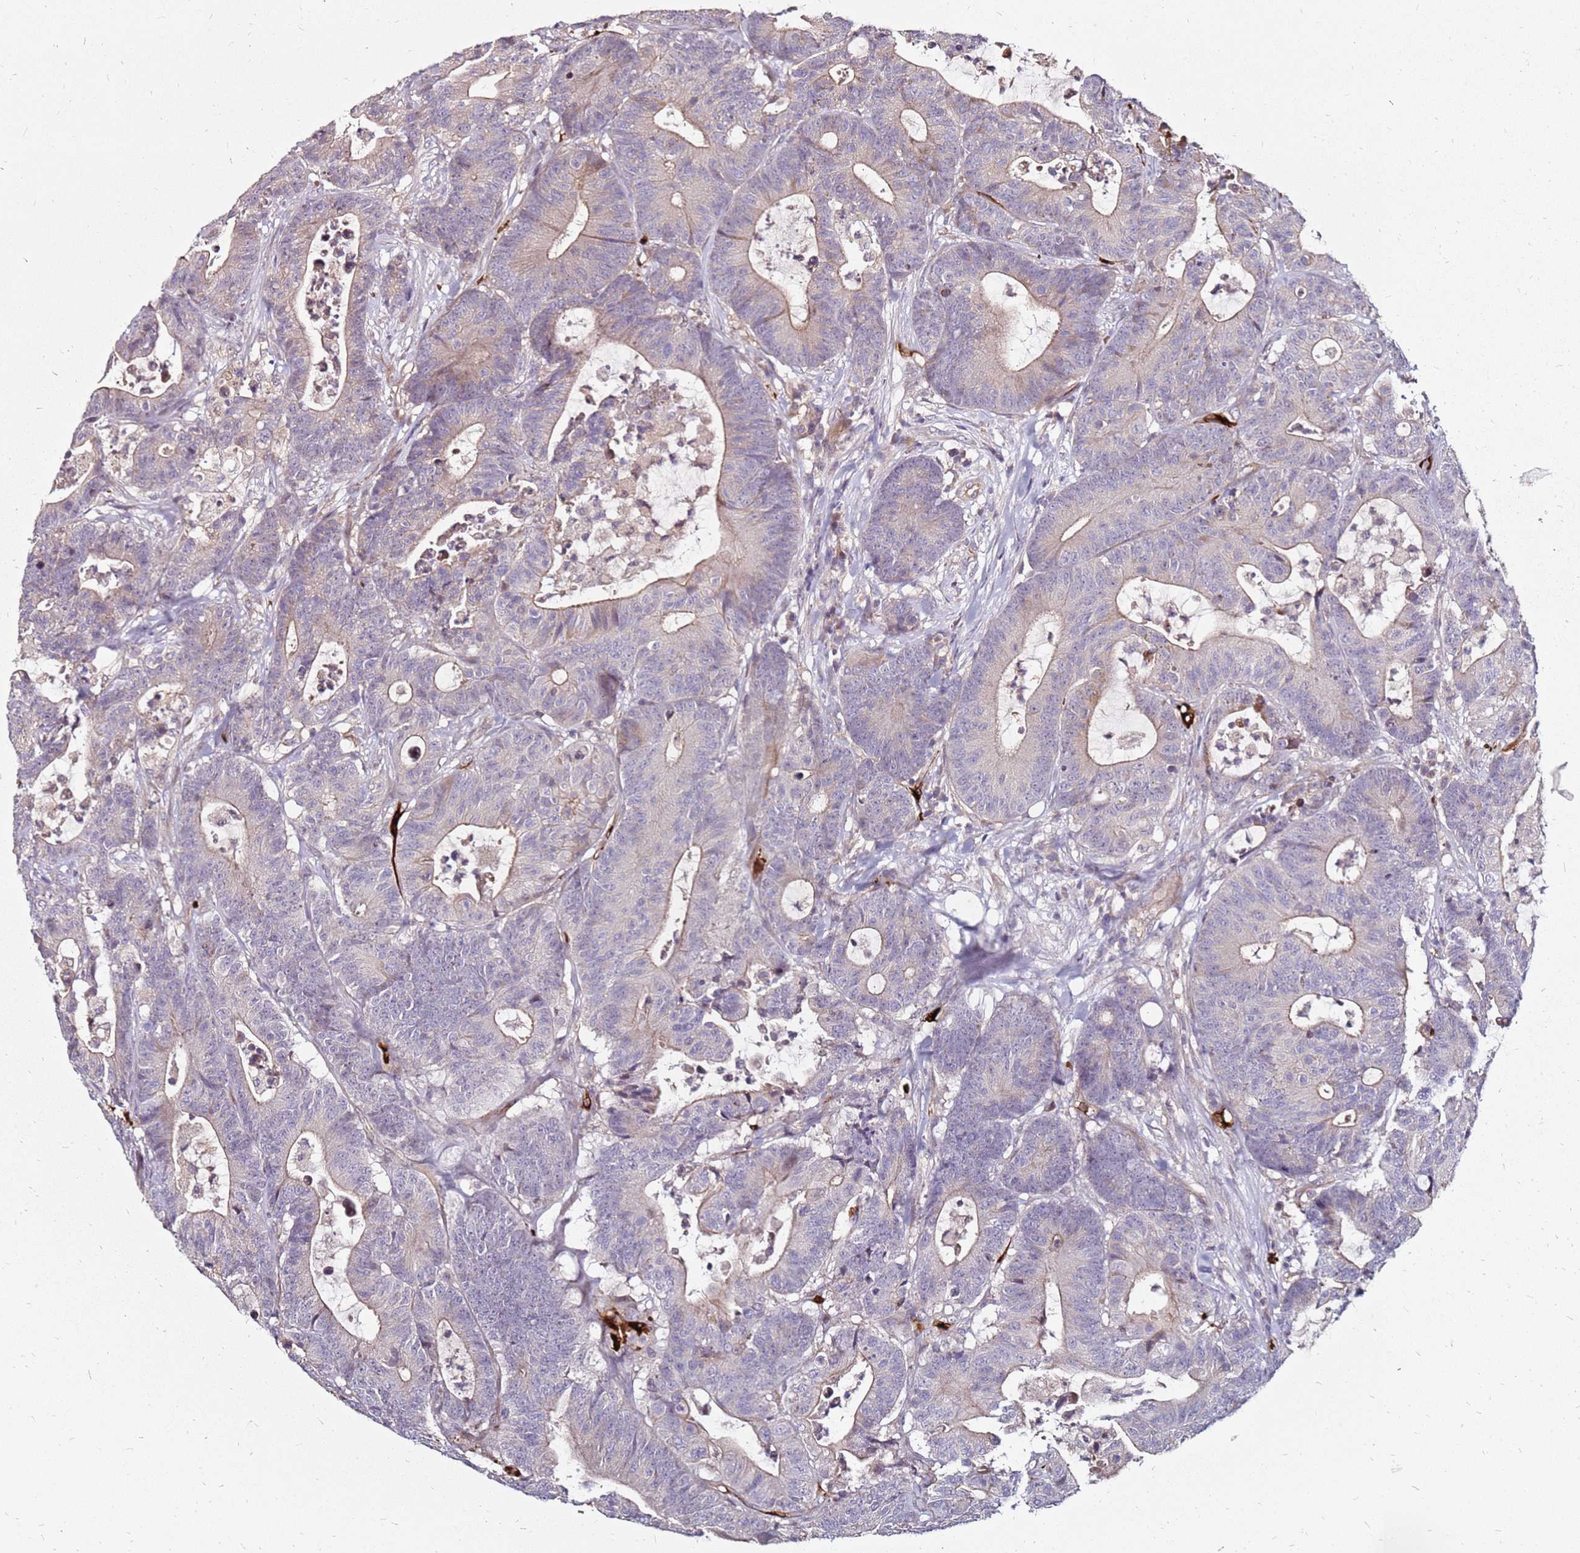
{"staining": {"intensity": "weak", "quantity": "25%-75%", "location": "cytoplasmic/membranous"}, "tissue": "colorectal cancer", "cell_type": "Tumor cells", "image_type": "cancer", "snomed": [{"axis": "morphology", "description": "Adenocarcinoma, NOS"}, {"axis": "topography", "description": "Colon"}], "caption": "Colorectal adenocarcinoma stained for a protein (brown) demonstrates weak cytoplasmic/membranous positive expression in about 25%-75% of tumor cells.", "gene": "RNF11", "patient": {"sex": "female", "age": 84}}